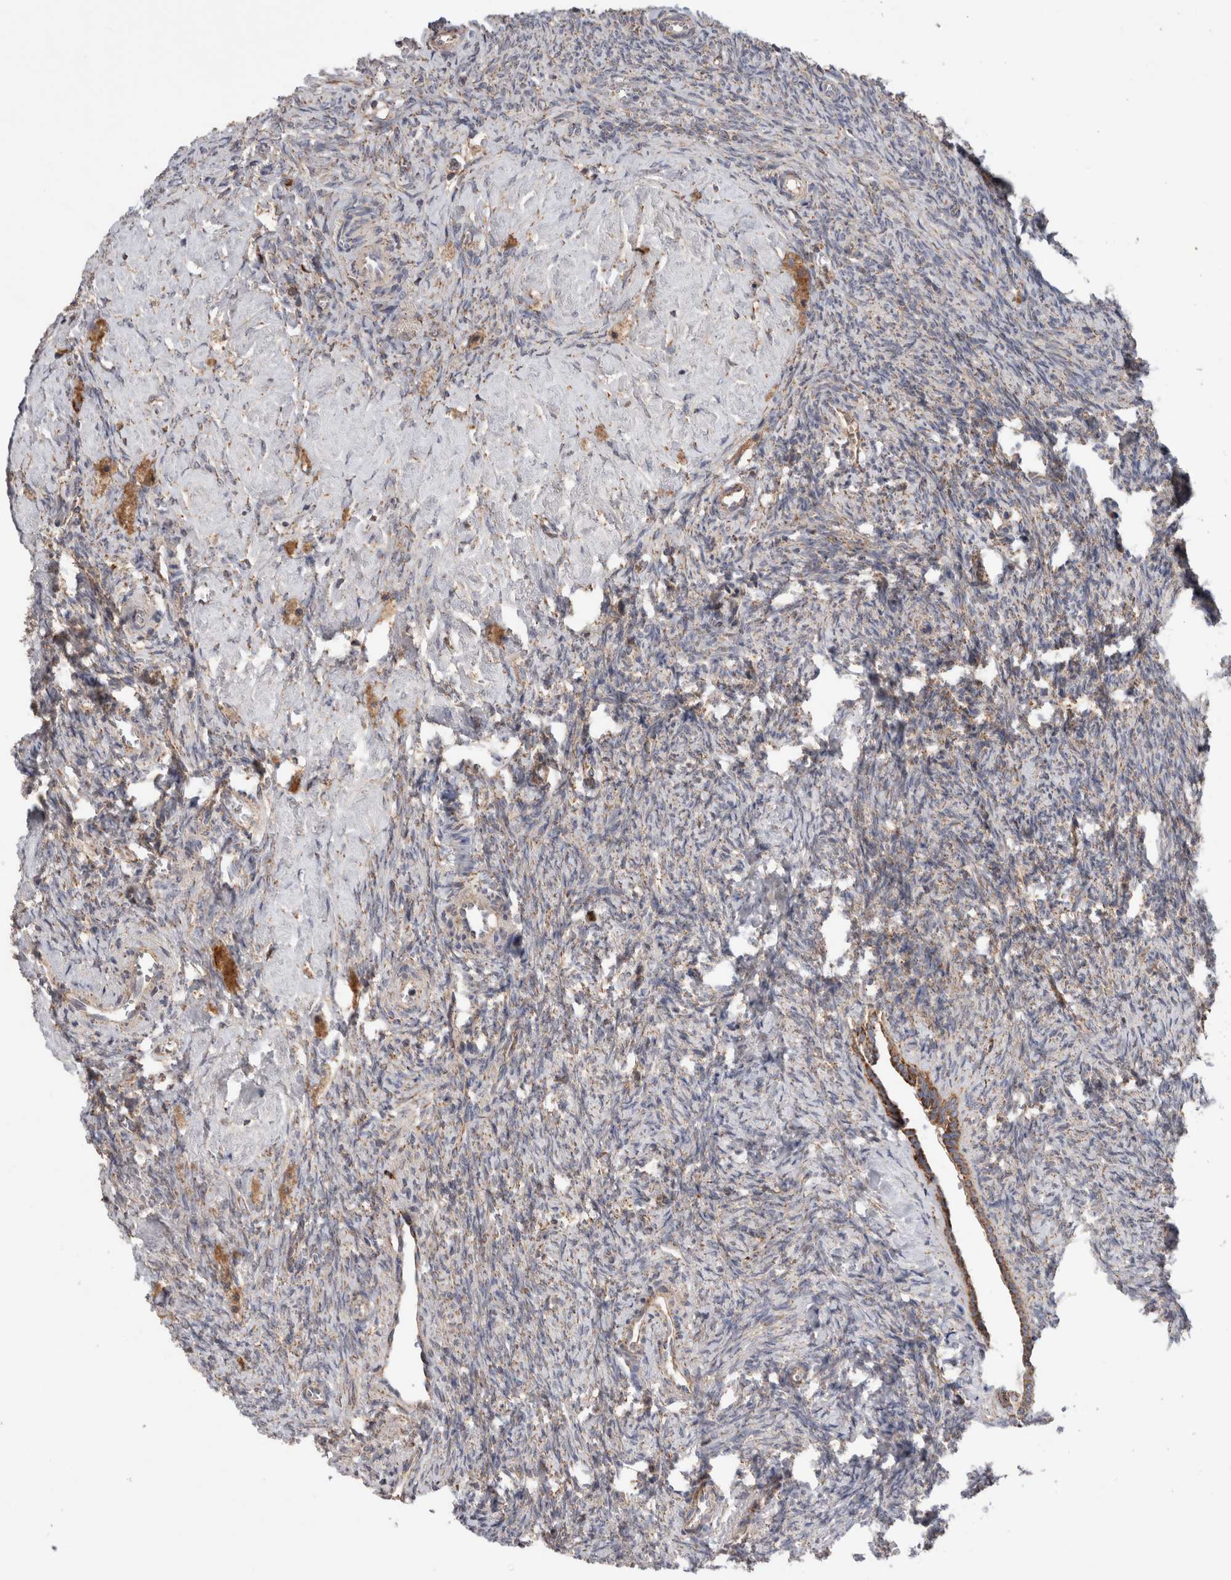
{"staining": {"intensity": "negative", "quantity": "none", "location": "none"}, "tissue": "ovary", "cell_type": "Ovarian stroma cells", "image_type": "normal", "snomed": [{"axis": "morphology", "description": "Normal tissue, NOS"}, {"axis": "topography", "description": "Ovary"}], "caption": "Immunohistochemical staining of unremarkable ovary displays no significant staining in ovarian stroma cells.", "gene": "KIF21B", "patient": {"sex": "female", "age": 41}}